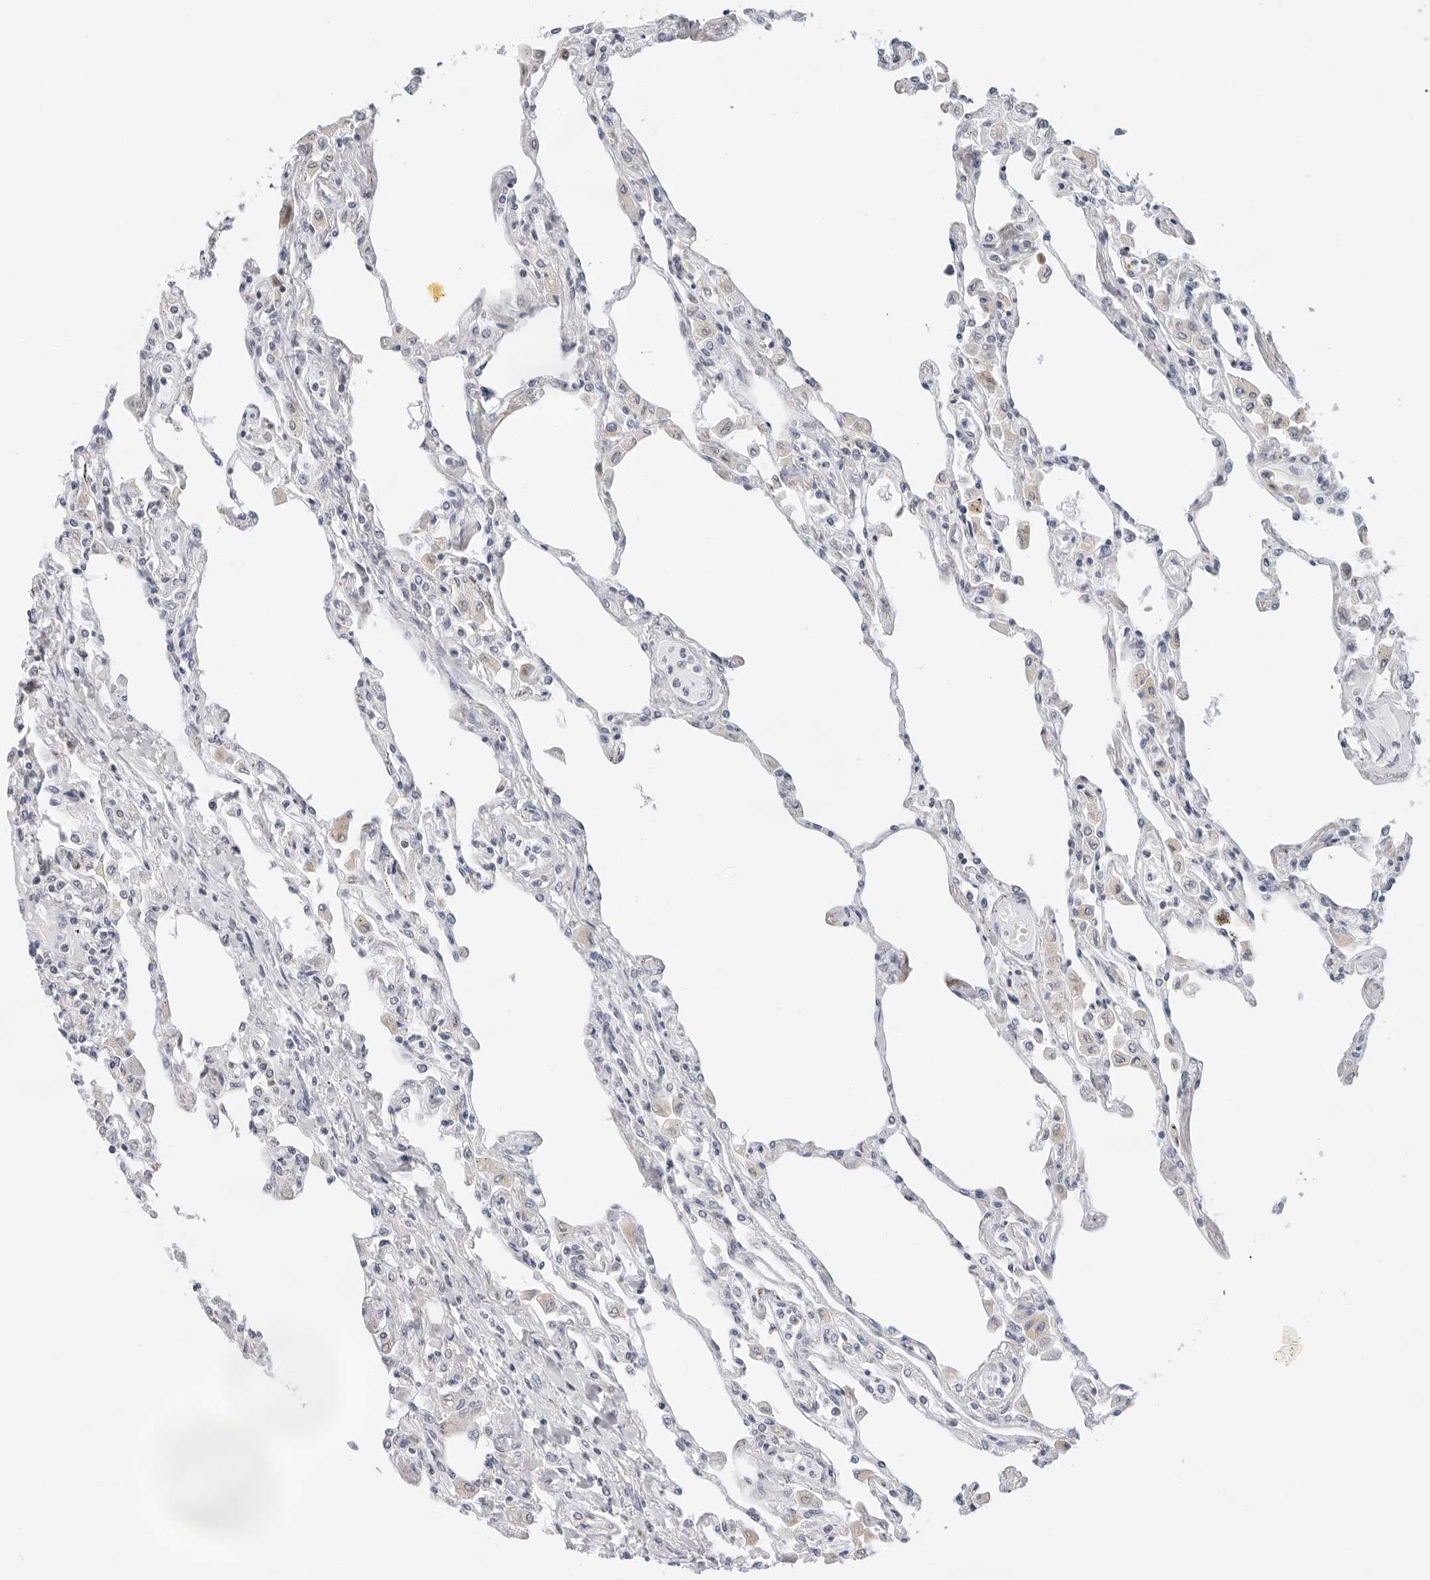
{"staining": {"intensity": "negative", "quantity": "none", "location": "none"}, "tissue": "lung", "cell_type": "Alveolar cells", "image_type": "normal", "snomed": [{"axis": "morphology", "description": "Normal tissue, NOS"}, {"axis": "topography", "description": "Bronchus"}, {"axis": "topography", "description": "Lung"}], "caption": "High magnification brightfield microscopy of unremarkable lung stained with DAB (3,3'-diaminobenzidine) (brown) and counterstained with hematoxylin (blue): alveolar cells show no significant expression. (DAB immunohistochemistry (IHC) visualized using brightfield microscopy, high magnification).", "gene": "CIART", "patient": {"sex": "female", "age": 49}}